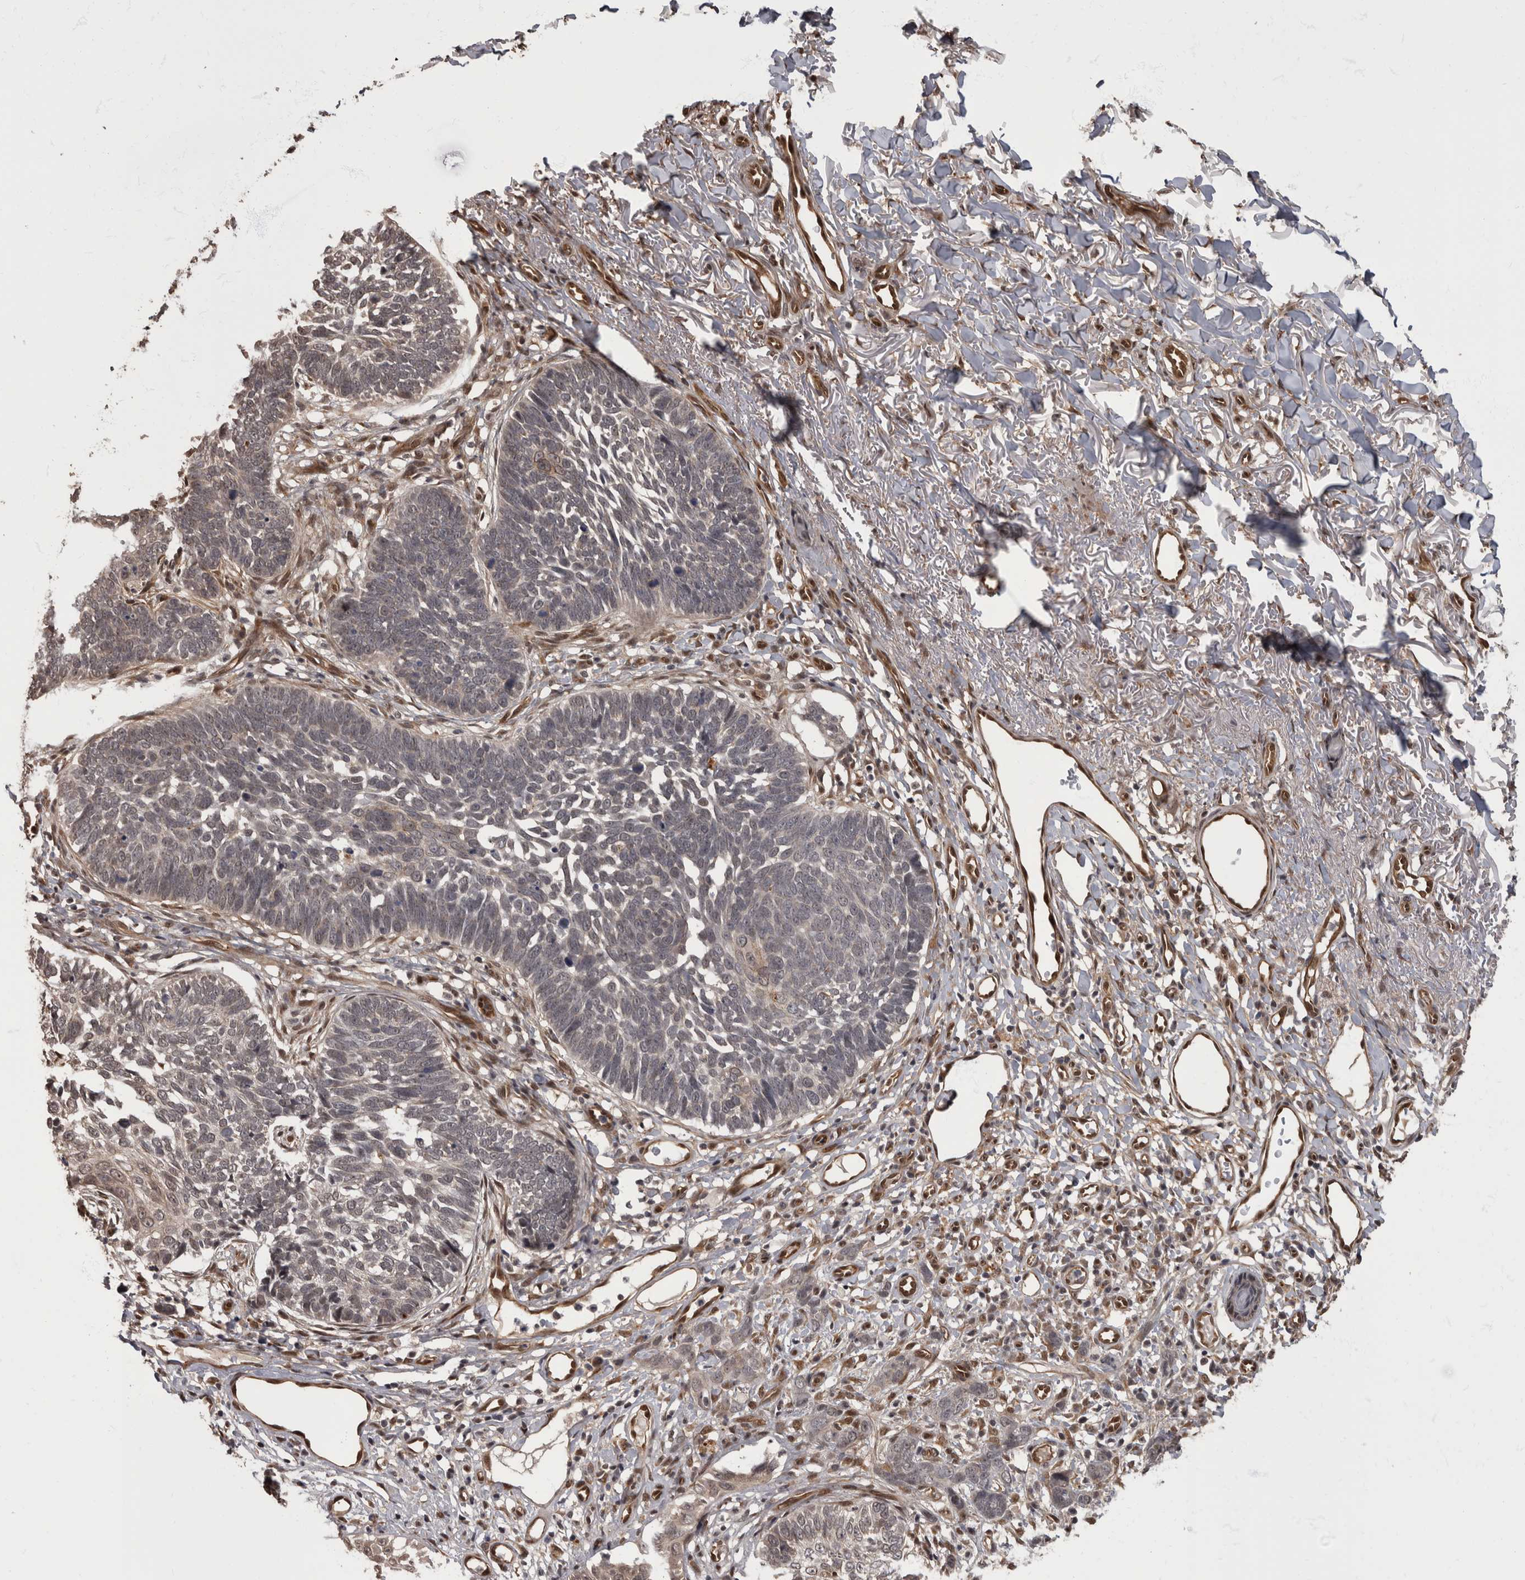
{"staining": {"intensity": "negative", "quantity": "none", "location": "none"}, "tissue": "skin cancer", "cell_type": "Tumor cells", "image_type": "cancer", "snomed": [{"axis": "morphology", "description": "Normal tissue, NOS"}, {"axis": "morphology", "description": "Basal cell carcinoma"}, {"axis": "topography", "description": "Skin"}], "caption": "The histopathology image demonstrates no staining of tumor cells in skin cancer (basal cell carcinoma).", "gene": "AKT3", "patient": {"sex": "male", "age": 77}}